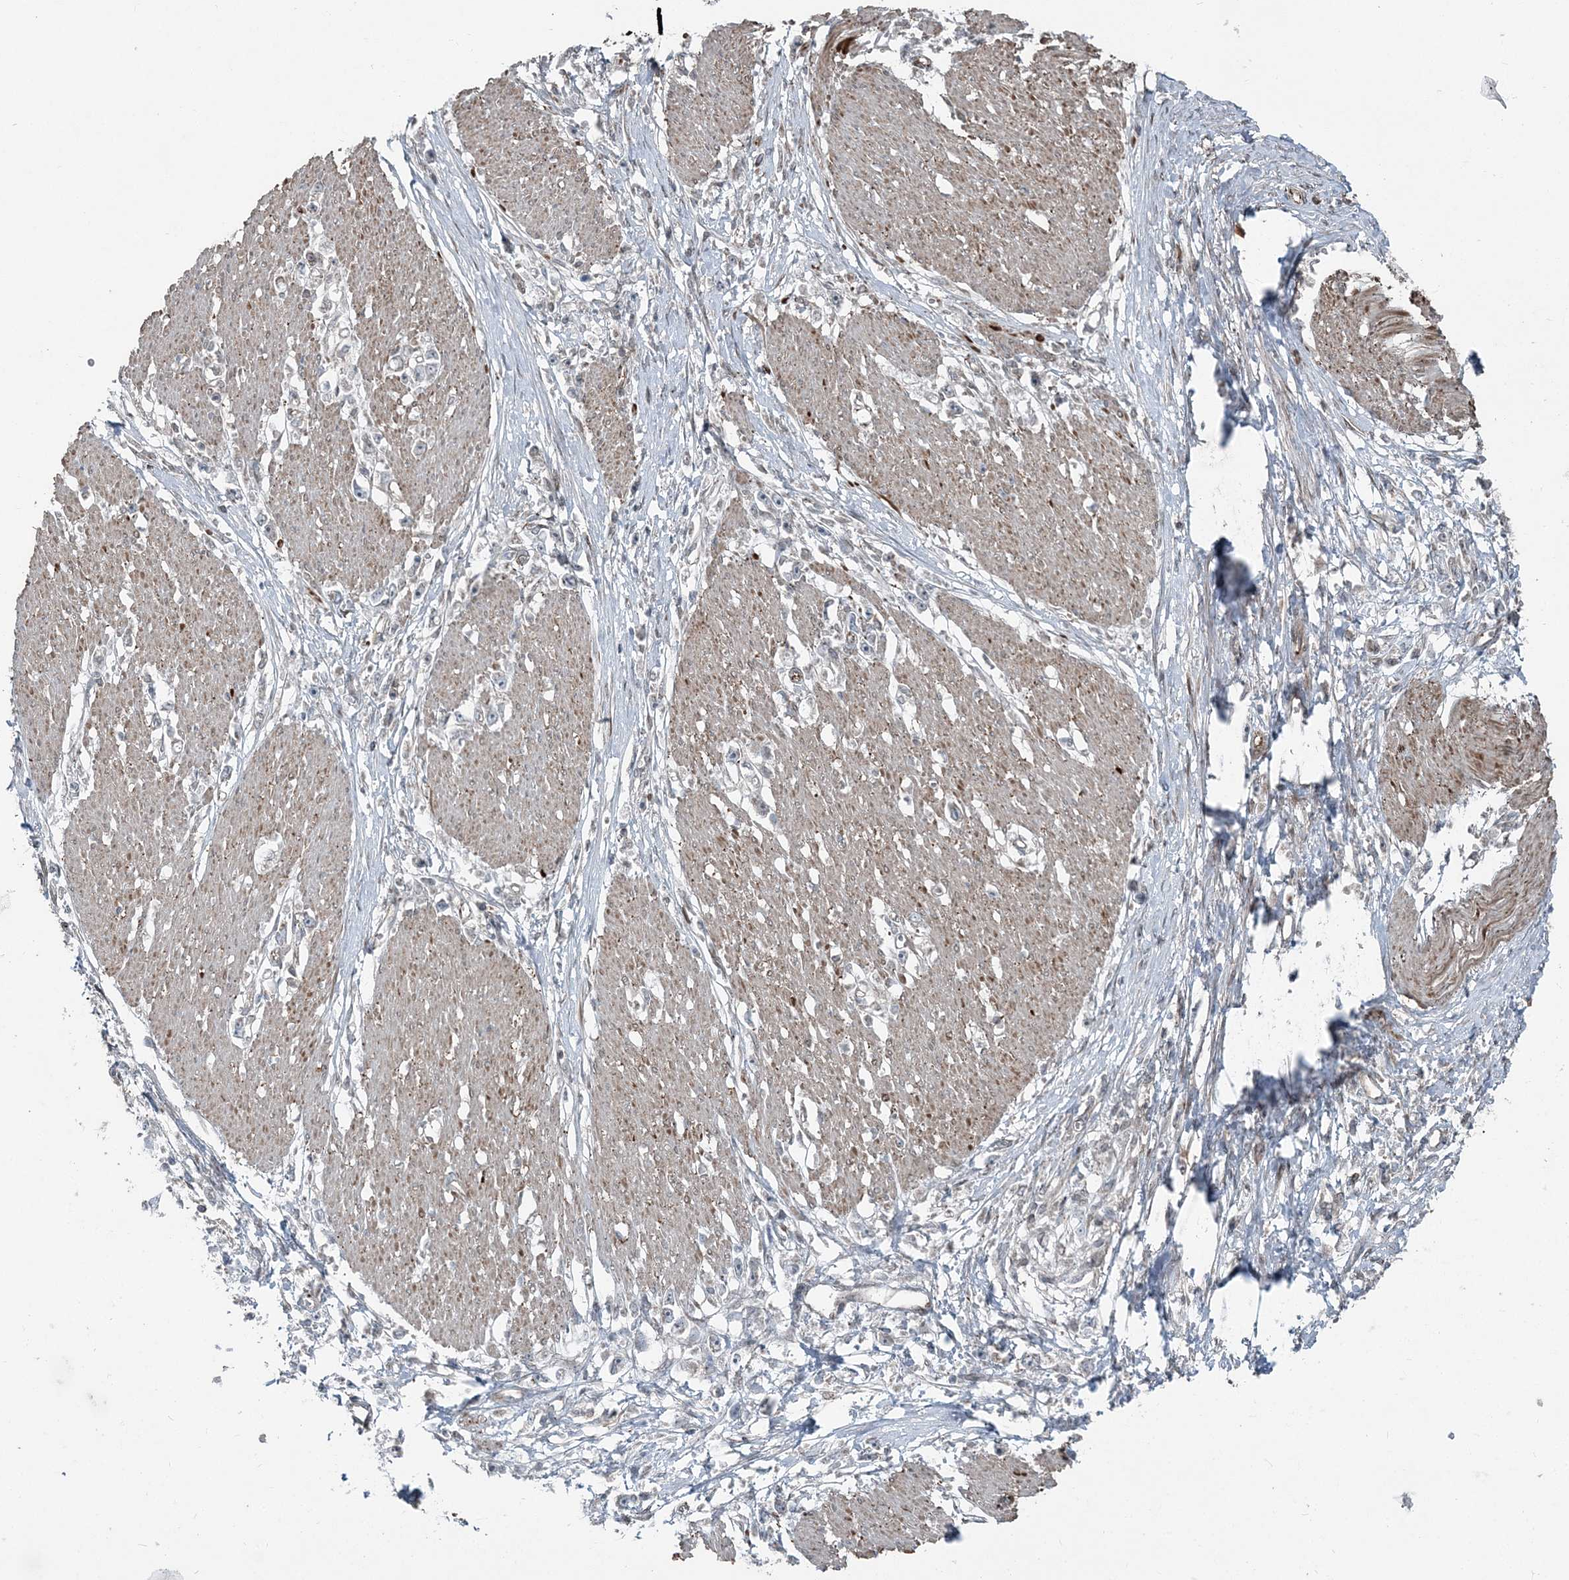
{"staining": {"intensity": "negative", "quantity": "none", "location": "none"}, "tissue": "stomach cancer", "cell_type": "Tumor cells", "image_type": "cancer", "snomed": [{"axis": "morphology", "description": "Adenocarcinoma, NOS"}, {"axis": "topography", "description": "Stomach"}], "caption": "Immunohistochemistry histopathology image of human stomach cancer stained for a protein (brown), which reveals no expression in tumor cells. (IHC, brightfield microscopy, high magnification).", "gene": "FBXL17", "patient": {"sex": "female", "age": 59}}